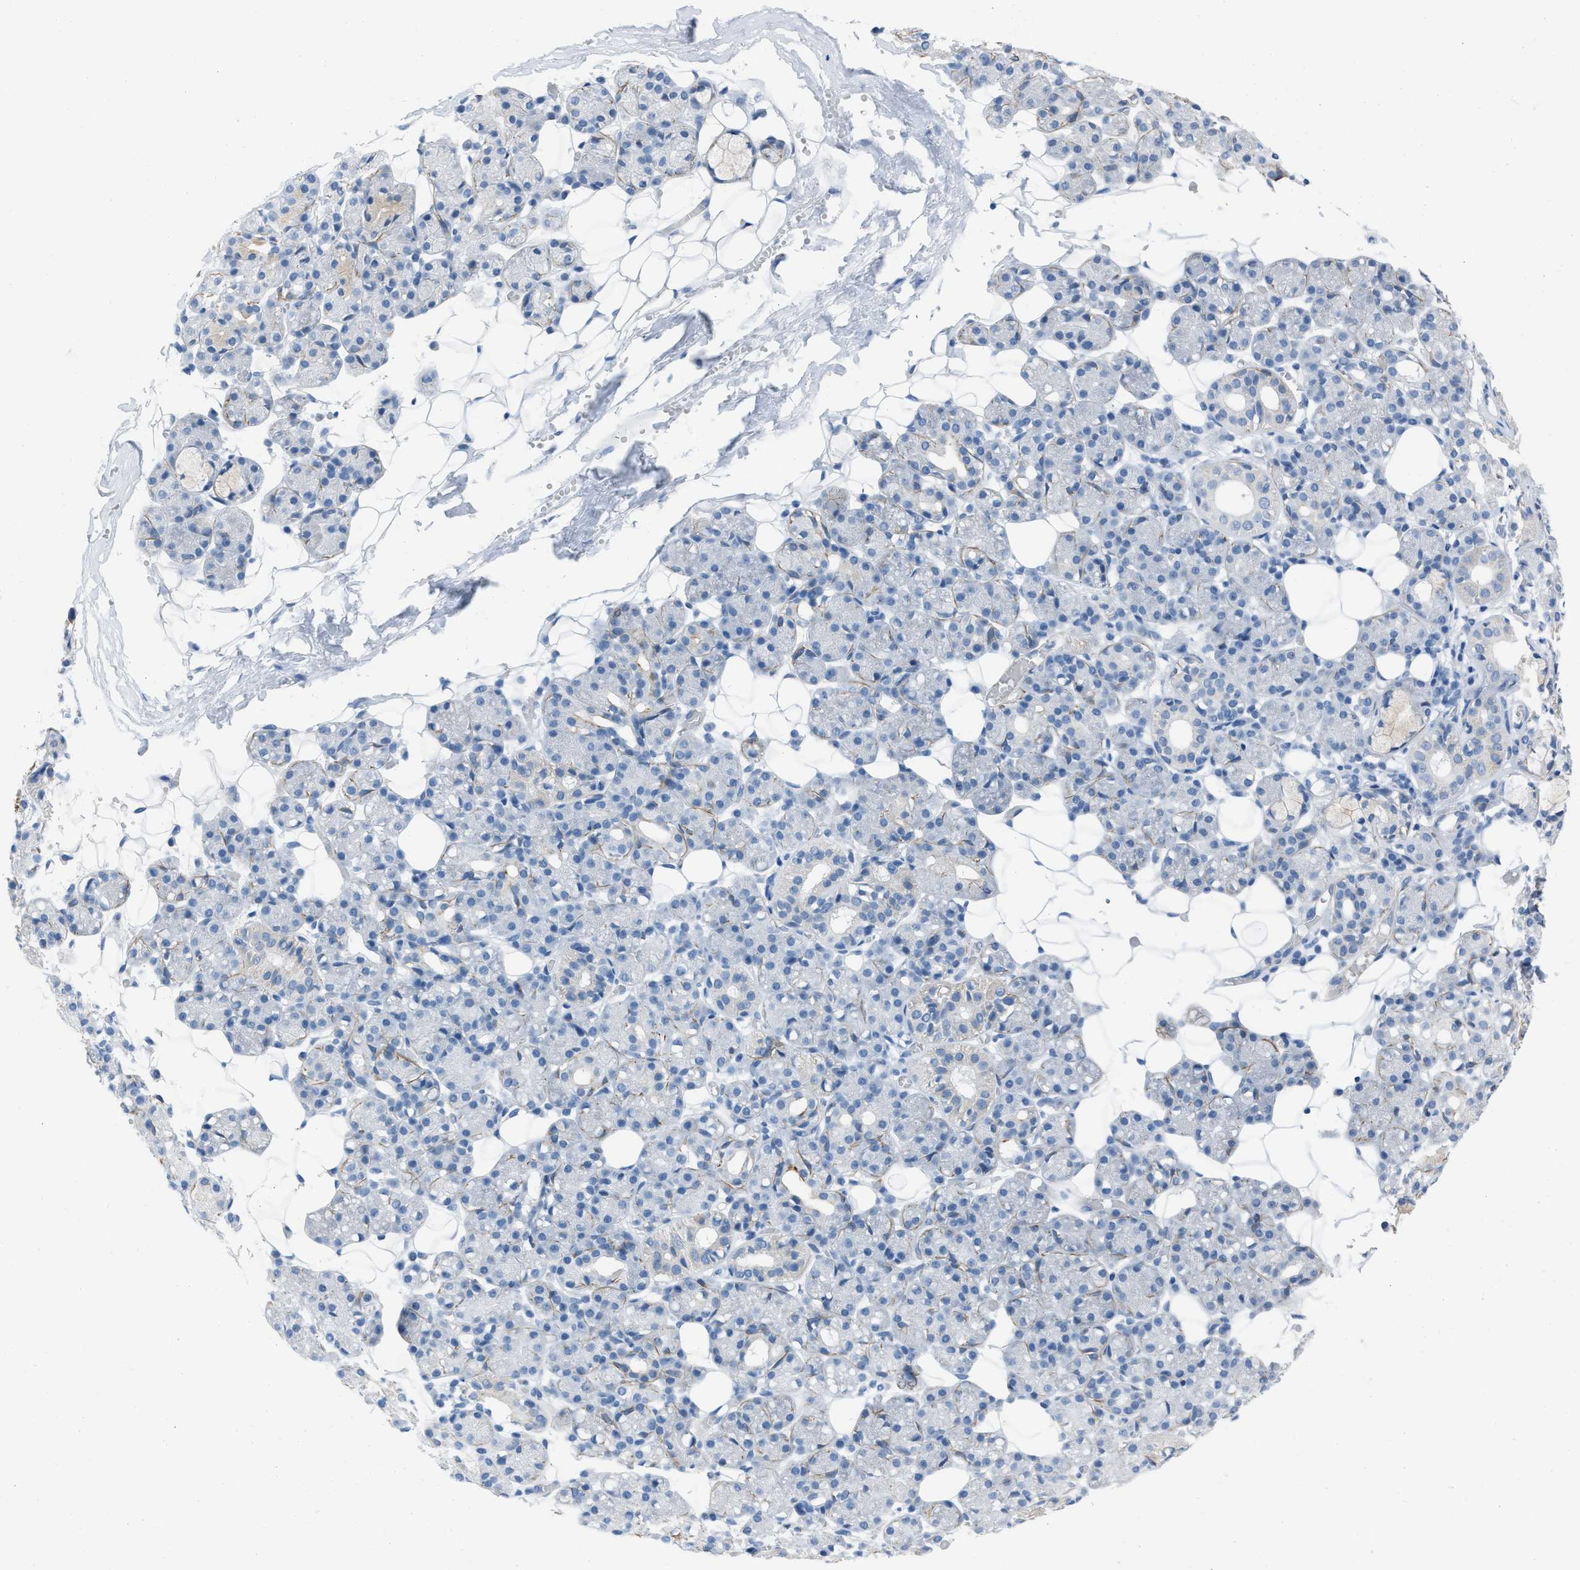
{"staining": {"intensity": "negative", "quantity": "none", "location": "none"}, "tissue": "salivary gland", "cell_type": "Glandular cells", "image_type": "normal", "snomed": [{"axis": "morphology", "description": "Normal tissue, NOS"}, {"axis": "topography", "description": "Salivary gland"}], "caption": "Human salivary gland stained for a protein using IHC displays no staining in glandular cells.", "gene": "SPATC1L", "patient": {"sex": "male", "age": 63}}